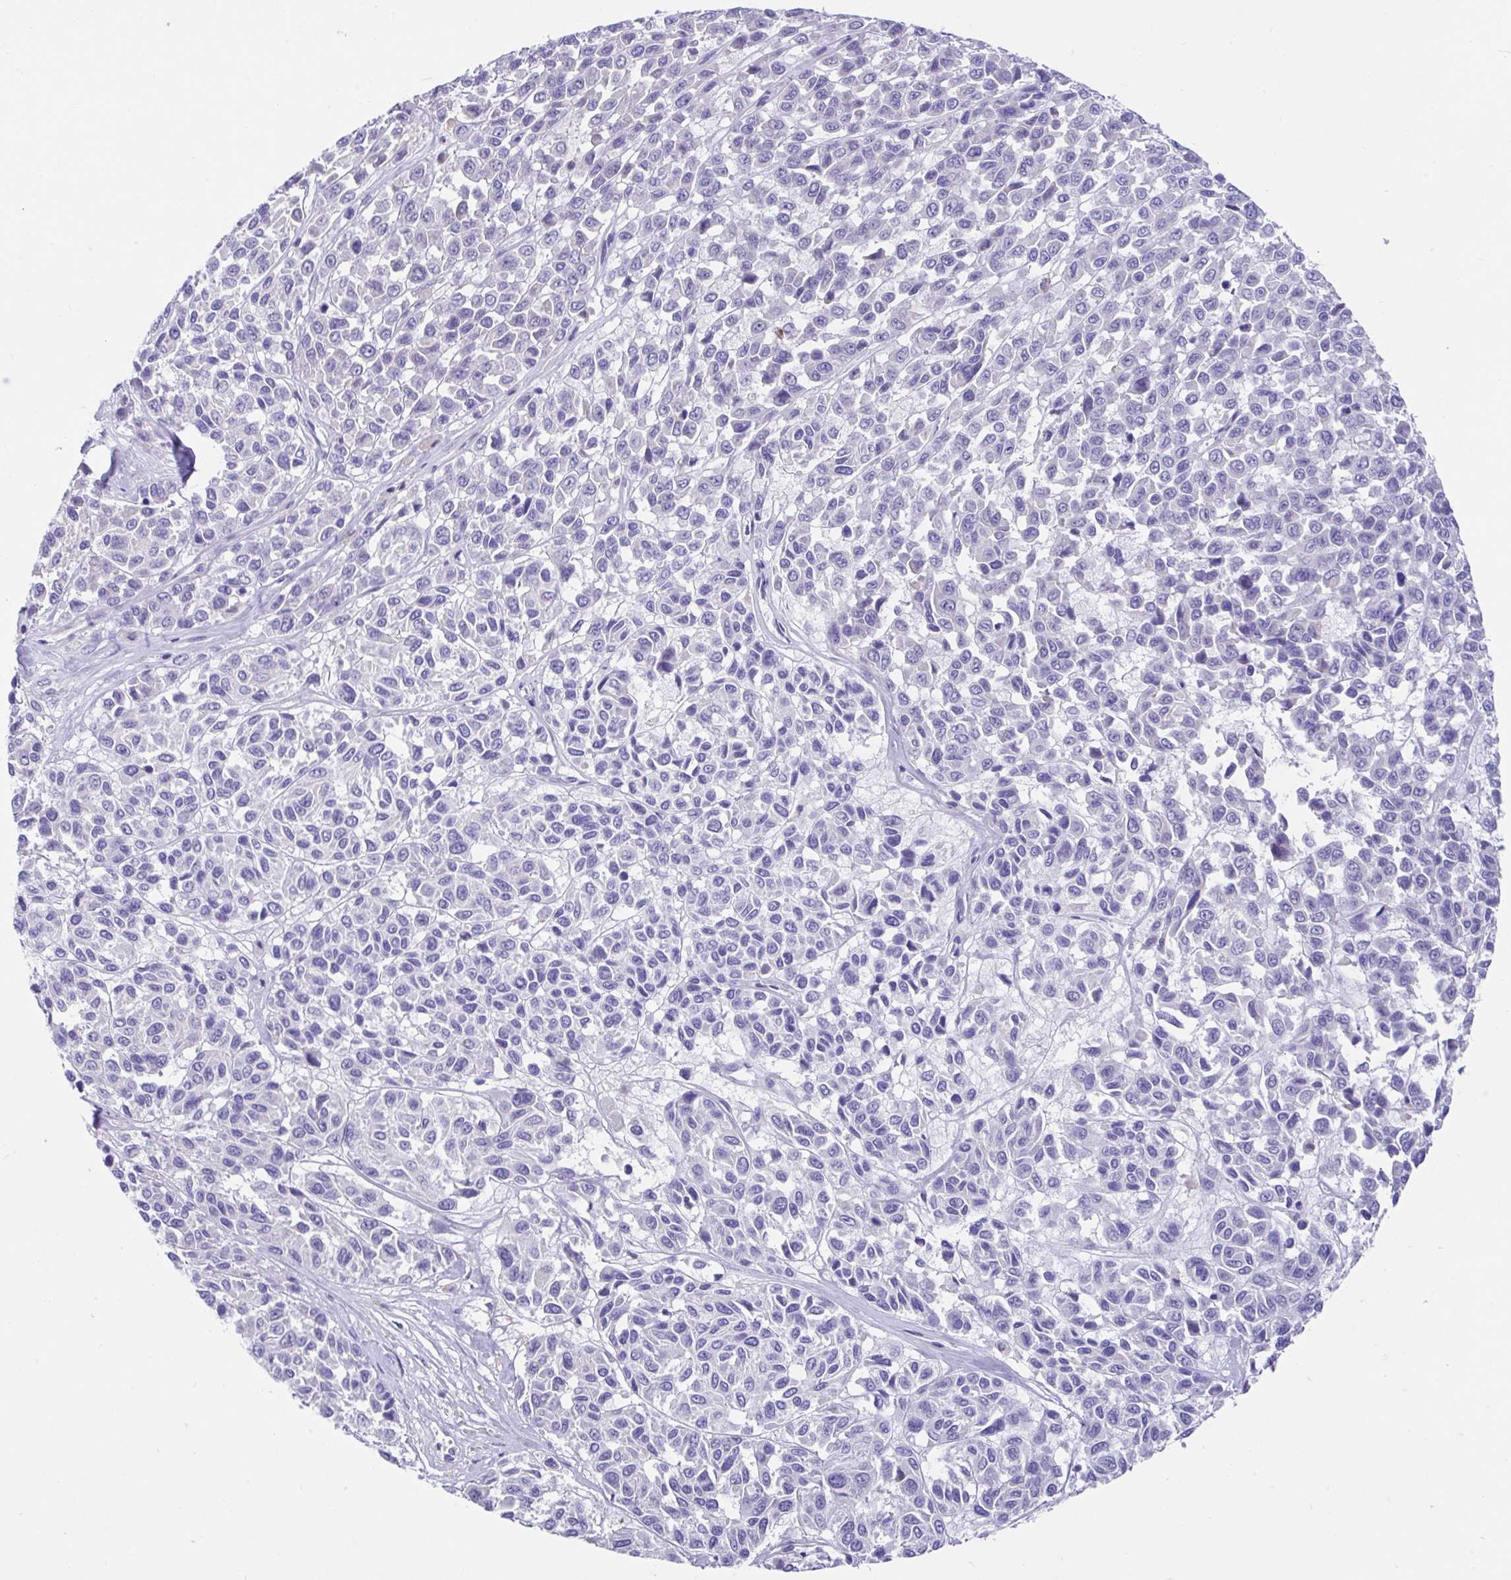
{"staining": {"intensity": "negative", "quantity": "none", "location": "none"}, "tissue": "melanoma", "cell_type": "Tumor cells", "image_type": "cancer", "snomed": [{"axis": "morphology", "description": "Malignant melanoma, NOS"}, {"axis": "topography", "description": "Skin"}], "caption": "Image shows no significant protein staining in tumor cells of malignant melanoma.", "gene": "CCSAP", "patient": {"sex": "female", "age": 66}}